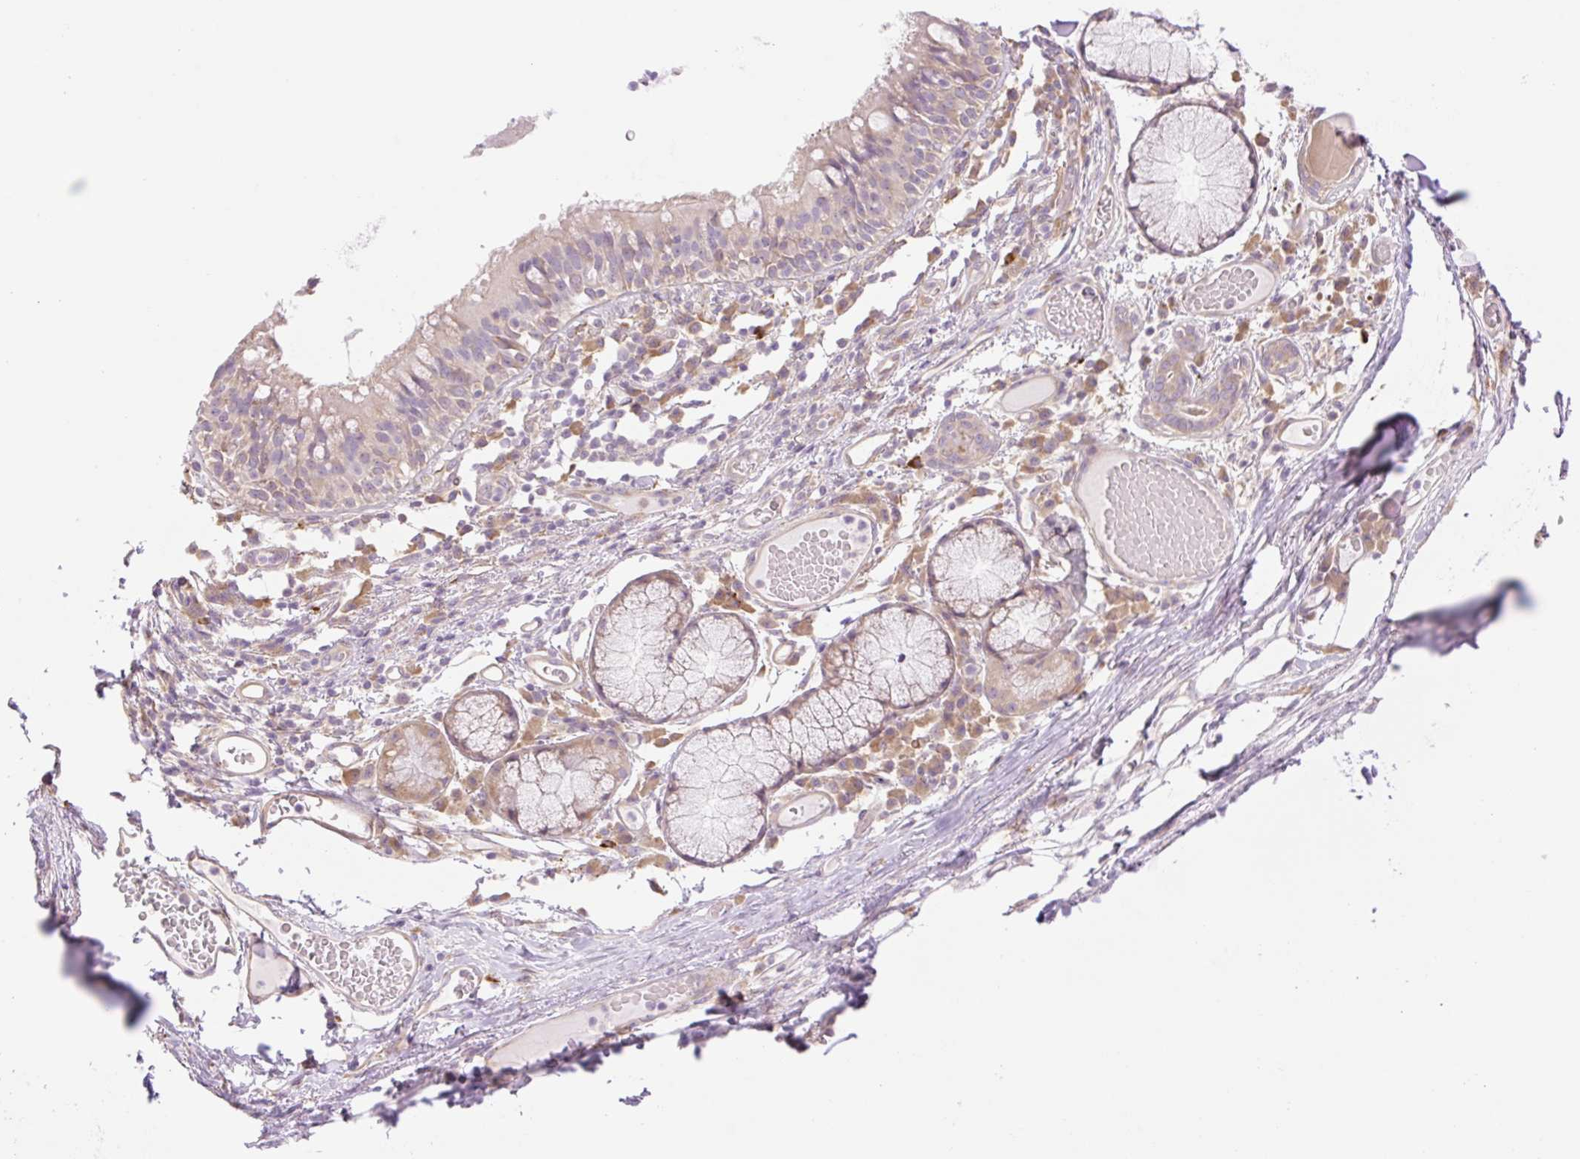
{"staining": {"intensity": "negative", "quantity": "none", "location": "none"}, "tissue": "adipose tissue", "cell_type": "Adipocytes", "image_type": "normal", "snomed": [{"axis": "morphology", "description": "Normal tissue, NOS"}, {"axis": "topography", "description": "Cartilage tissue"}, {"axis": "topography", "description": "Bronchus"}], "caption": "Immunohistochemistry (IHC) image of benign human adipose tissue stained for a protein (brown), which demonstrates no staining in adipocytes. Nuclei are stained in blue.", "gene": "COL5A1", "patient": {"sex": "male", "age": 56}}